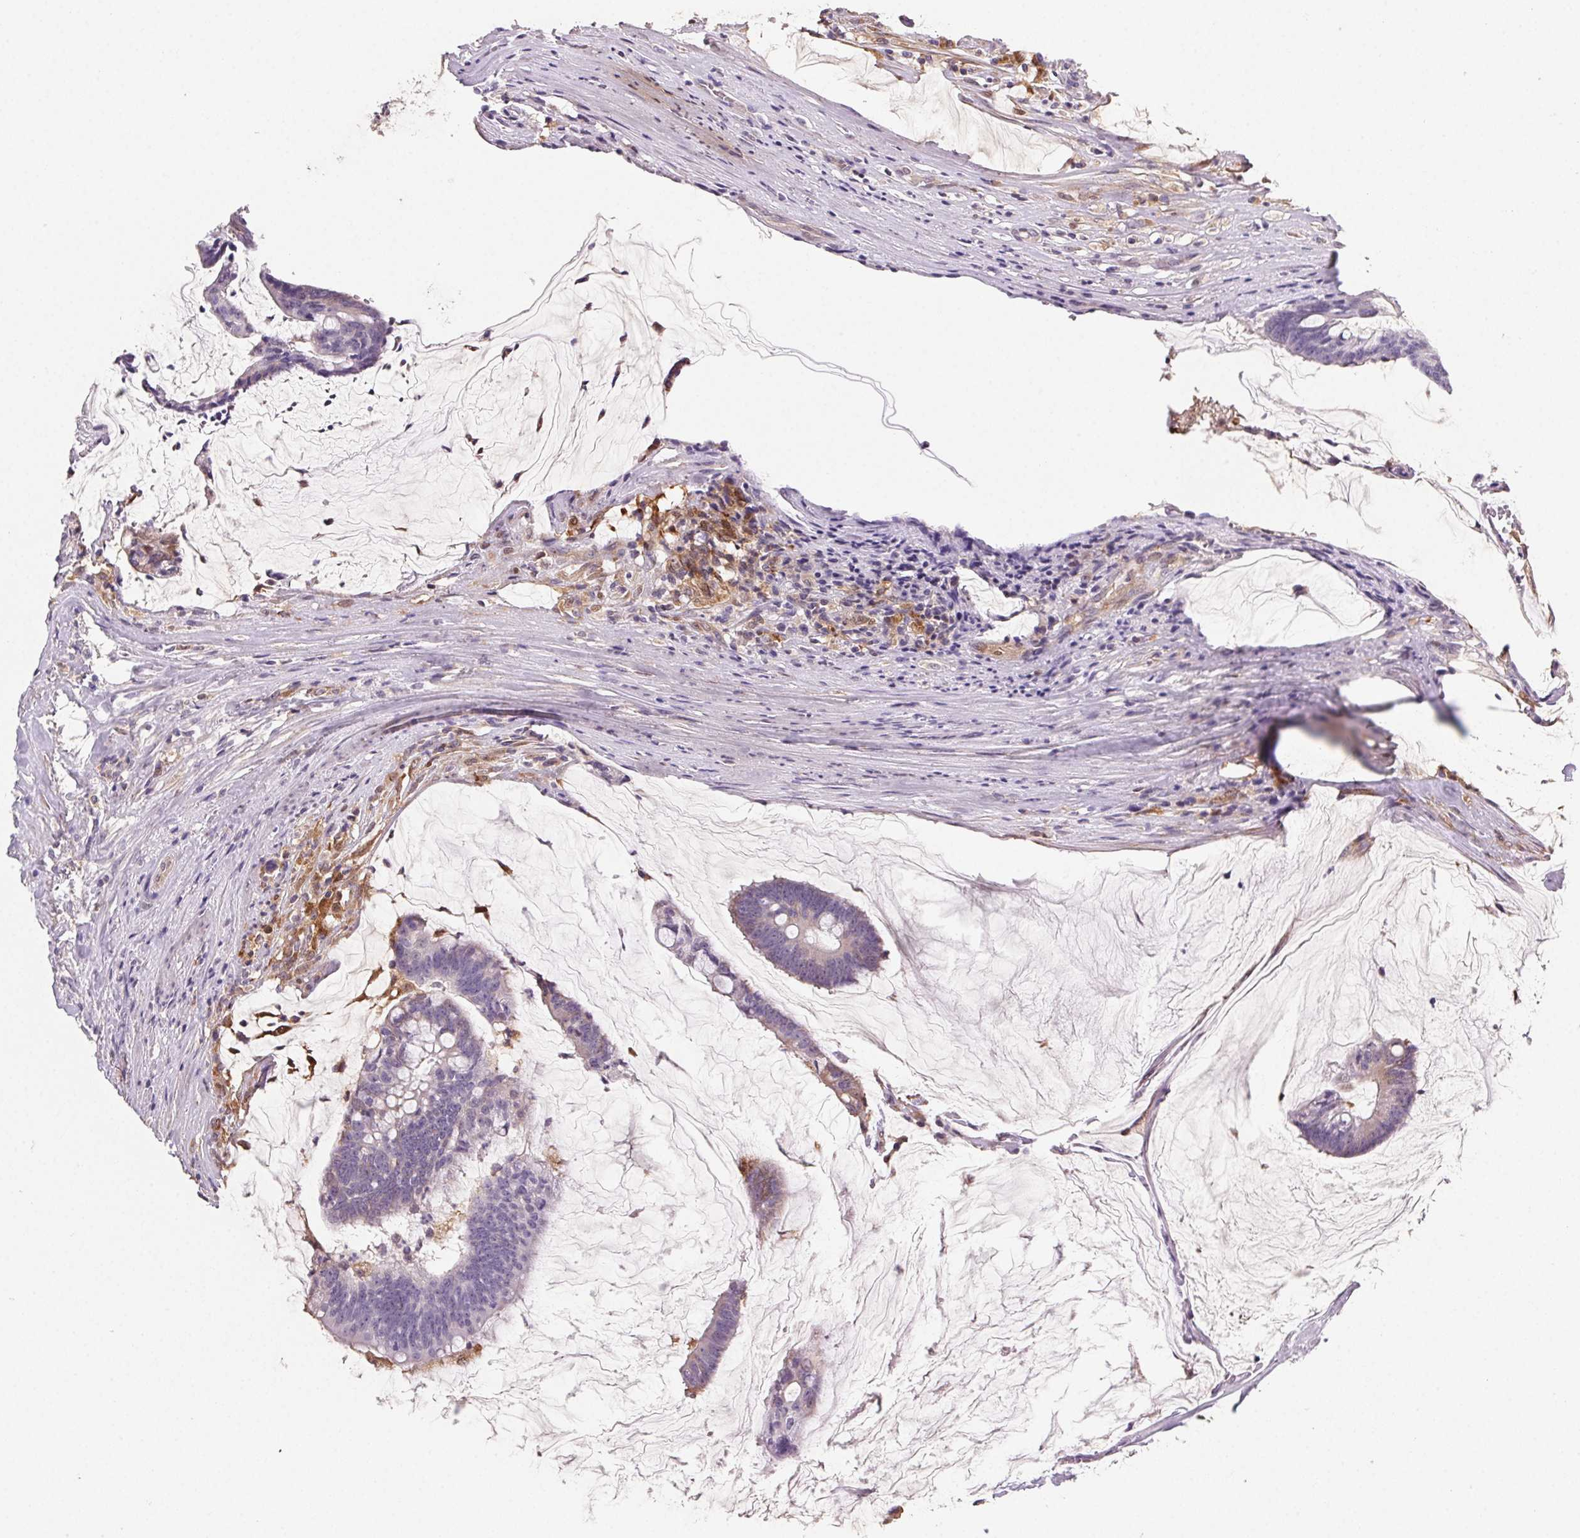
{"staining": {"intensity": "negative", "quantity": "none", "location": "none"}, "tissue": "colorectal cancer", "cell_type": "Tumor cells", "image_type": "cancer", "snomed": [{"axis": "morphology", "description": "Adenocarcinoma, NOS"}, {"axis": "topography", "description": "Colon"}], "caption": "The image exhibits no staining of tumor cells in colorectal cancer. (Brightfield microscopy of DAB (3,3'-diaminobenzidine) immunohistochemistry (IHC) at high magnification).", "gene": "GBP1", "patient": {"sex": "male", "age": 62}}